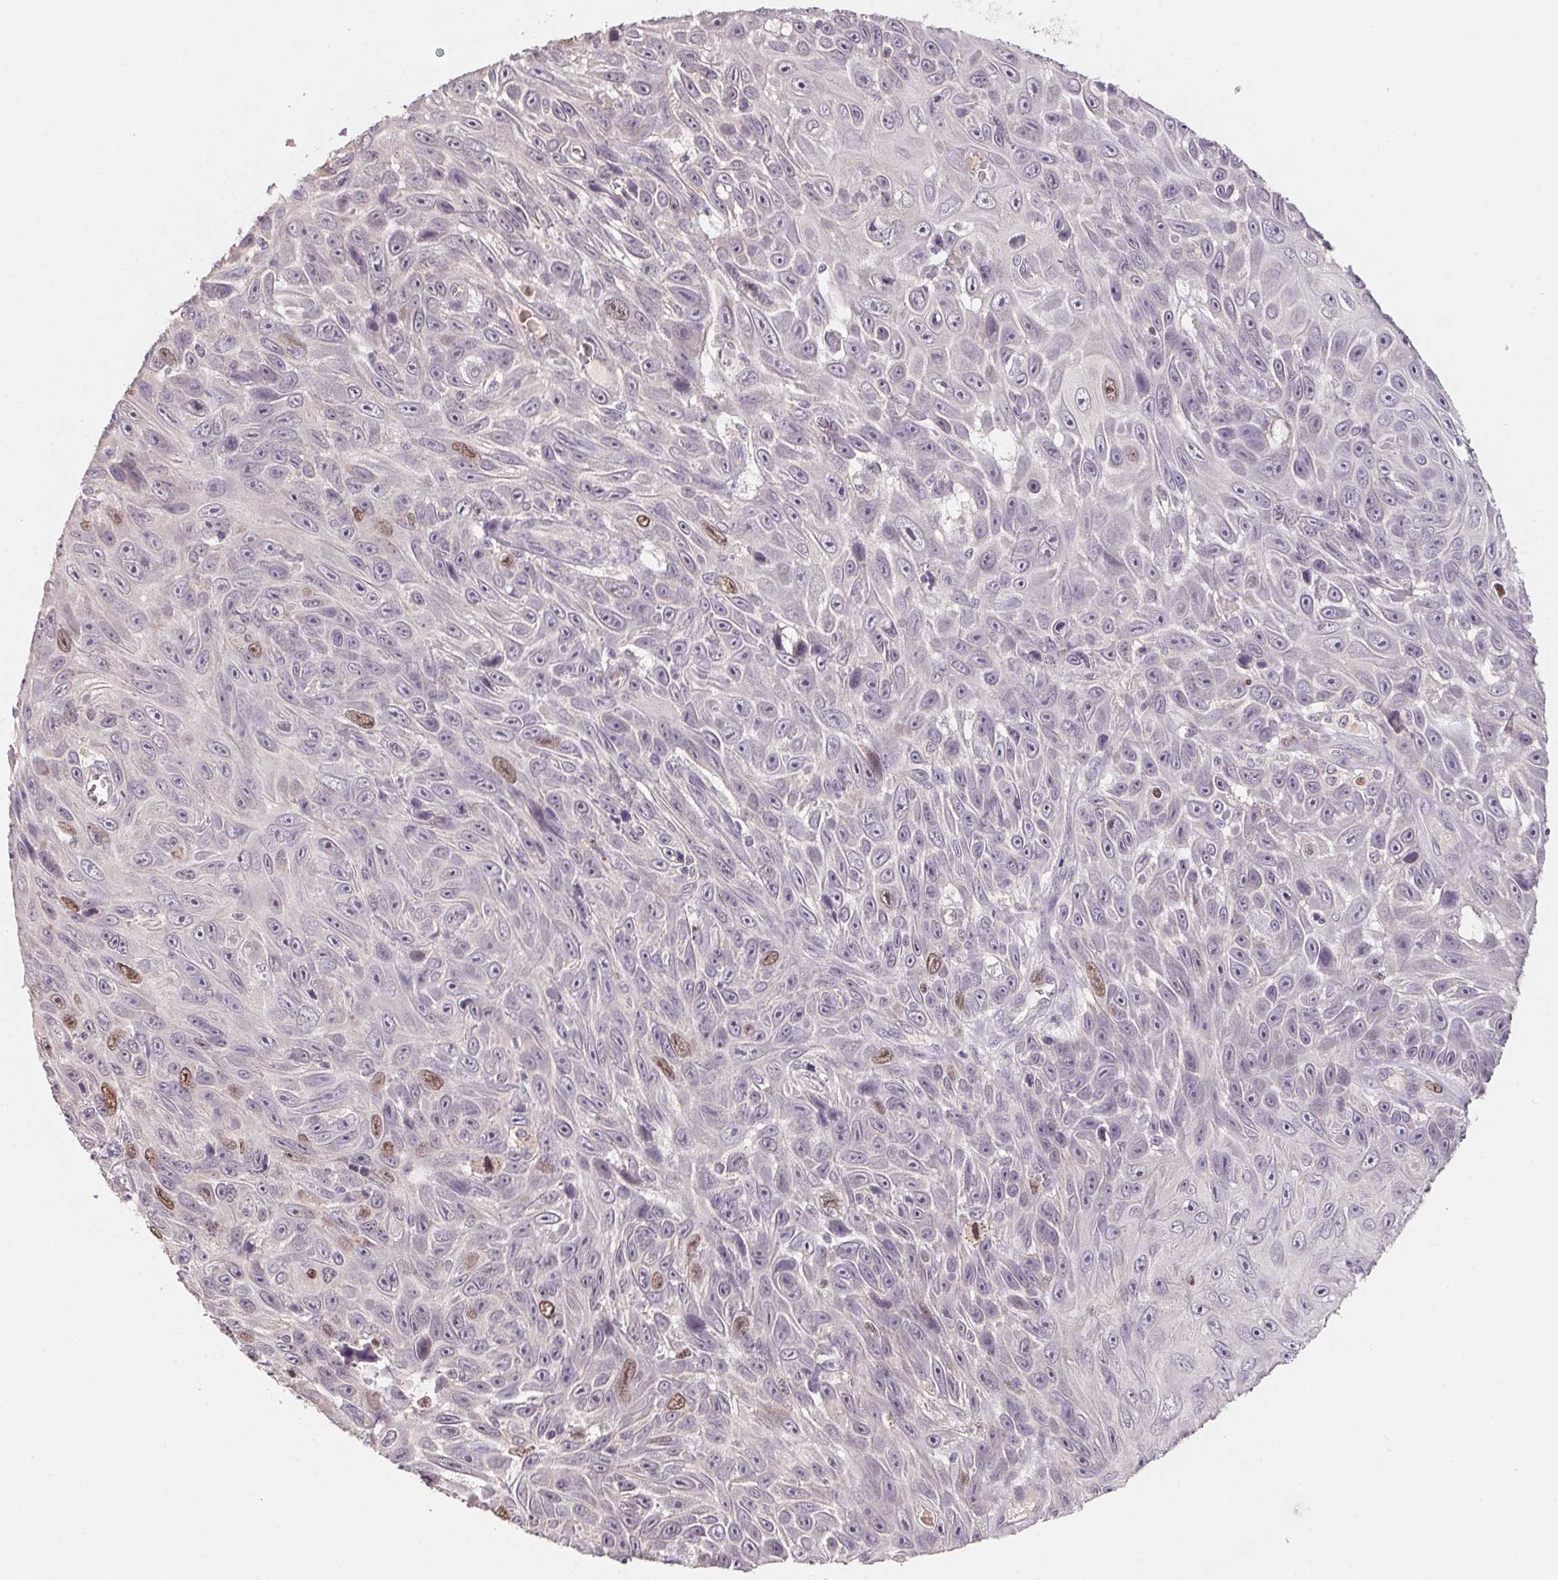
{"staining": {"intensity": "weak", "quantity": "<25%", "location": "nuclear"}, "tissue": "skin cancer", "cell_type": "Tumor cells", "image_type": "cancer", "snomed": [{"axis": "morphology", "description": "Squamous cell carcinoma, NOS"}, {"axis": "topography", "description": "Skin"}], "caption": "Tumor cells show no significant staining in squamous cell carcinoma (skin).", "gene": "KIFC1", "patient": {"sex": "male", "age": 82}}